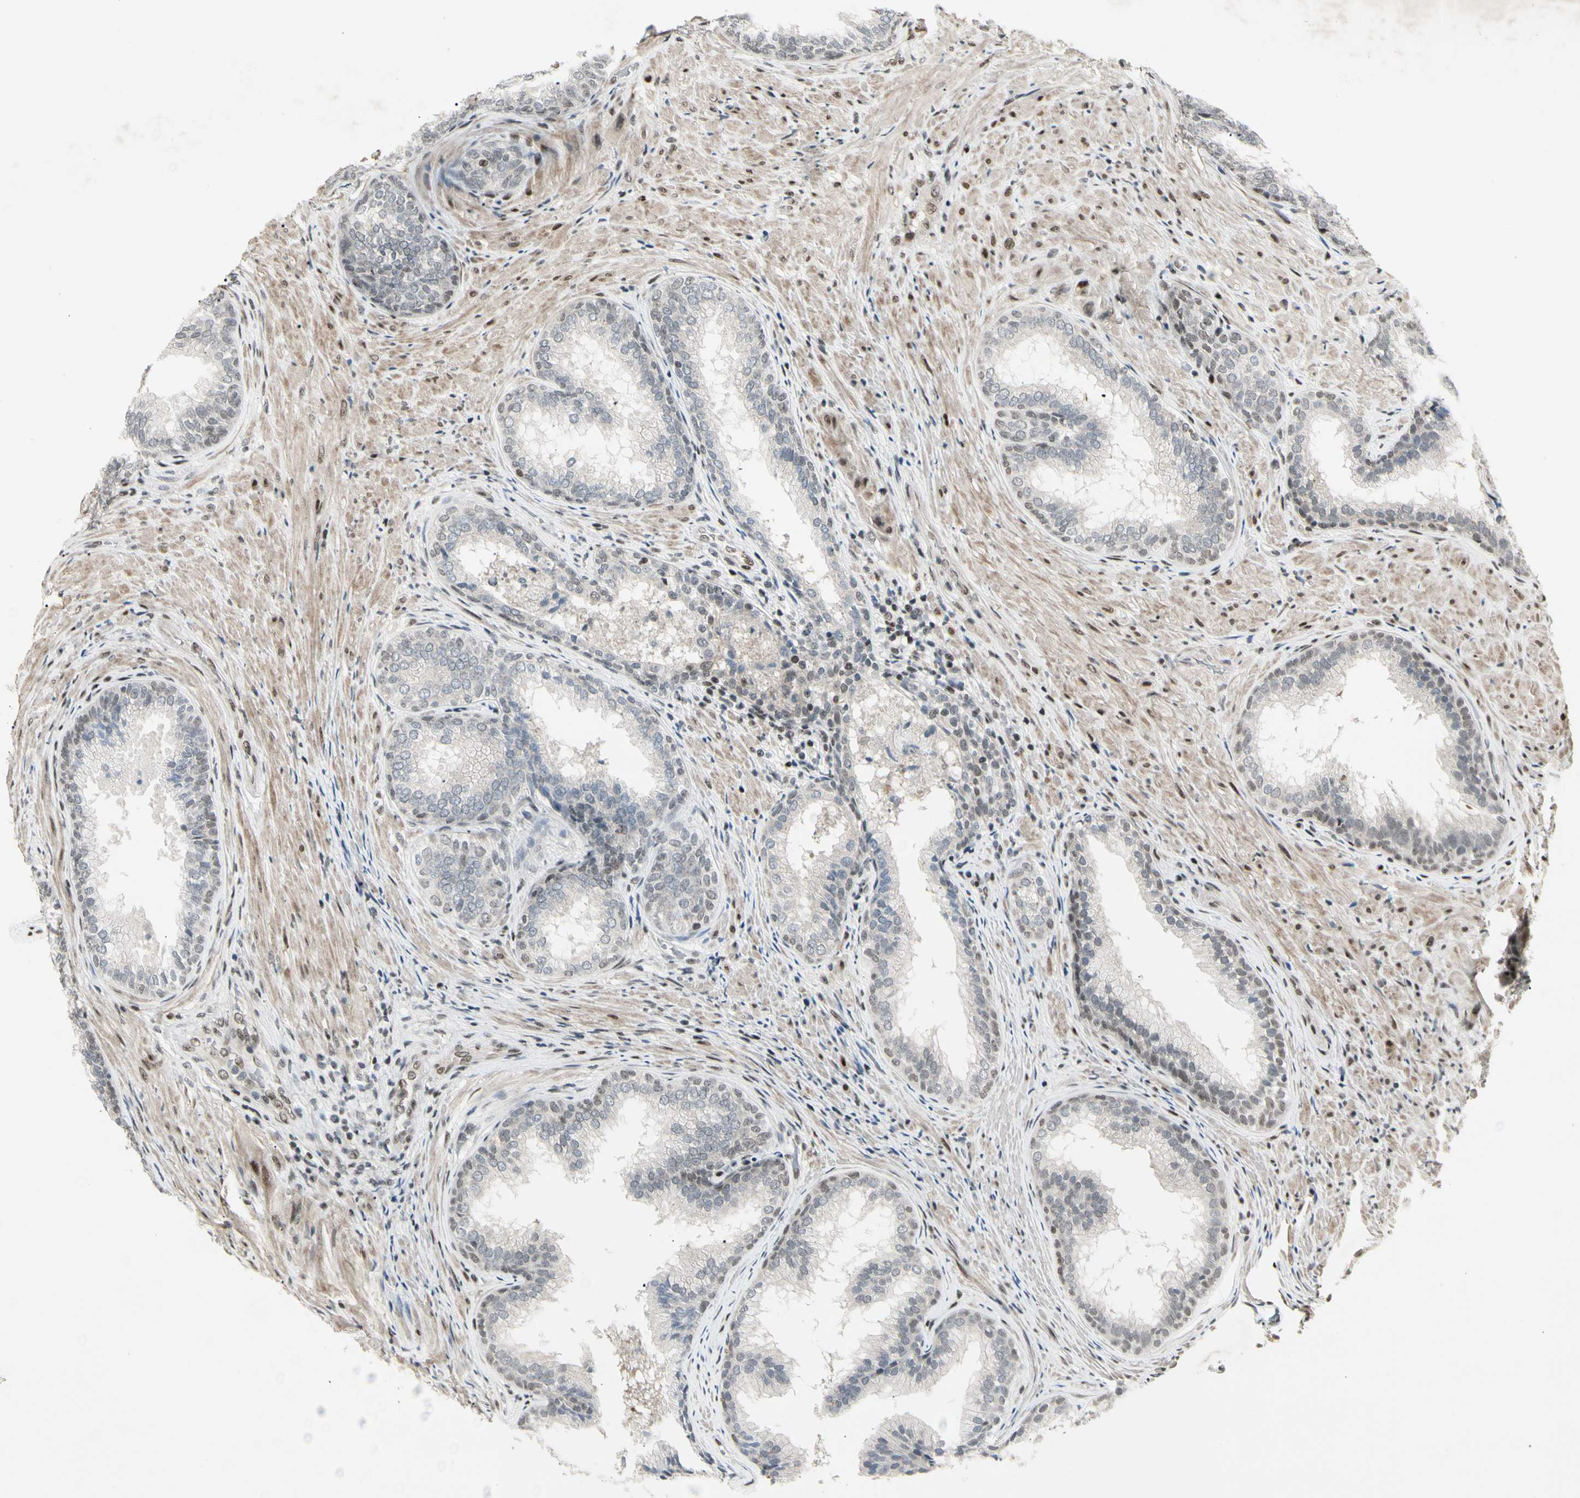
{"staining": {"intensity": "negative", "quantity": "none", "location": "none"}, "tissue": "prostate", "cell_type": "Glandular cells", "image_type": "normal", "snomed": [{"axis": "morphology", "description": "Normal tissue, NOS"}, {"axis": "topography", "description": "Prostate"}], "caption": "The immunohistochemistry (IHC) micrograph has no significant expression in glandular cells of prostate.", "gene": "FOXJ2", "patient": {"sex": "male", "age": 76}}